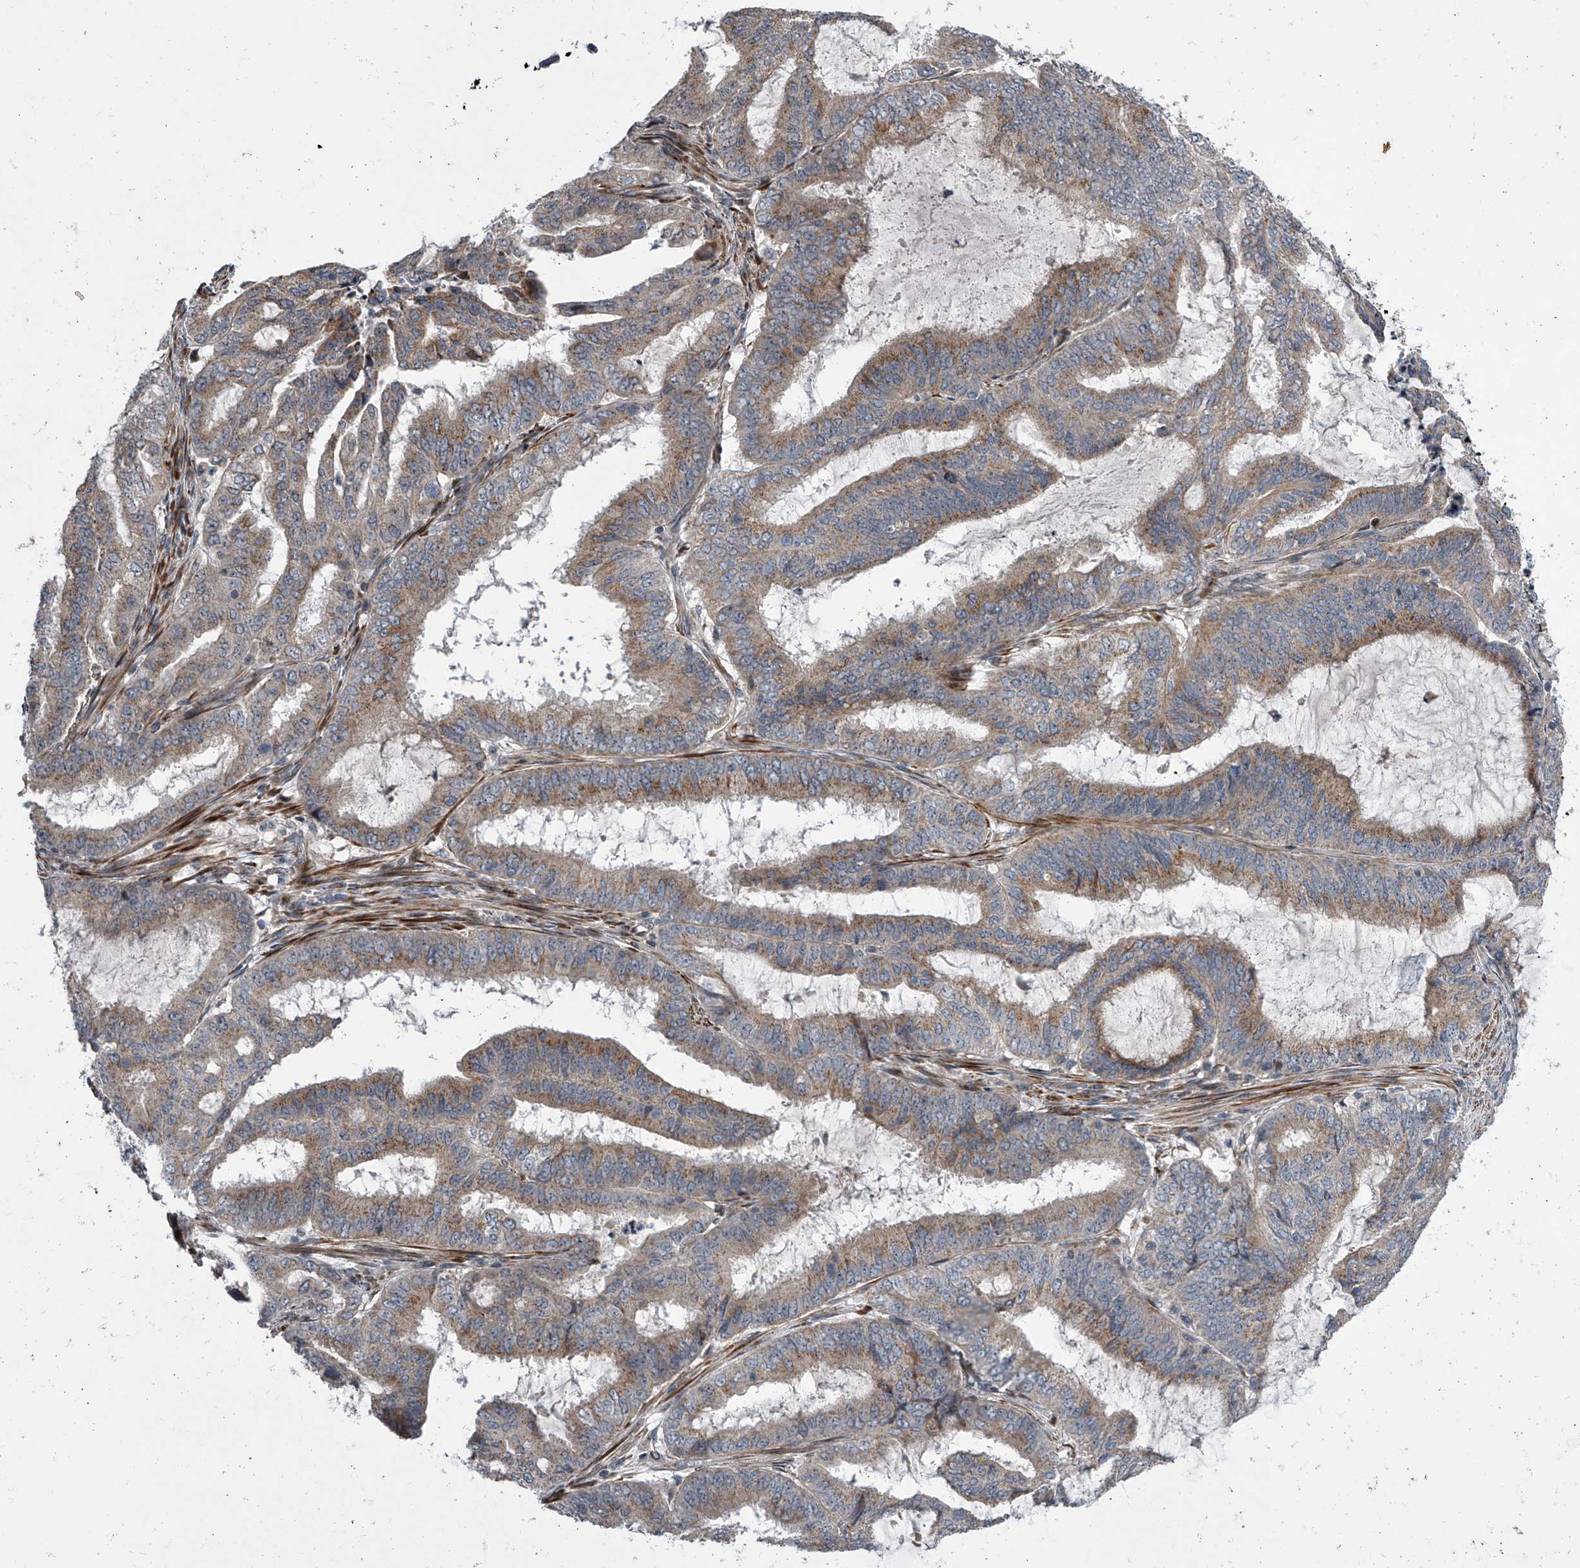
{"staining": {"intensity": "weak", "quantity": ">75%", "location": "cytoplasmic/membranous"}, "tissue": "endometrial cancer", "cell_type": "Tumor cells", "image_type": "cancer", "snomed": [{"axis": "morphology", "description": "Adenocarcinoma, NOS"}, {"axis": "topography", "description": "Endometrium"}], "caption": "The immunohistochemical stain labels weak cytoplasmic/membranous positivity in tumor cells of endometrial cancer tissue.", "gene": "DLGAP2", "patient": {"sex": "female", "age": 51}}